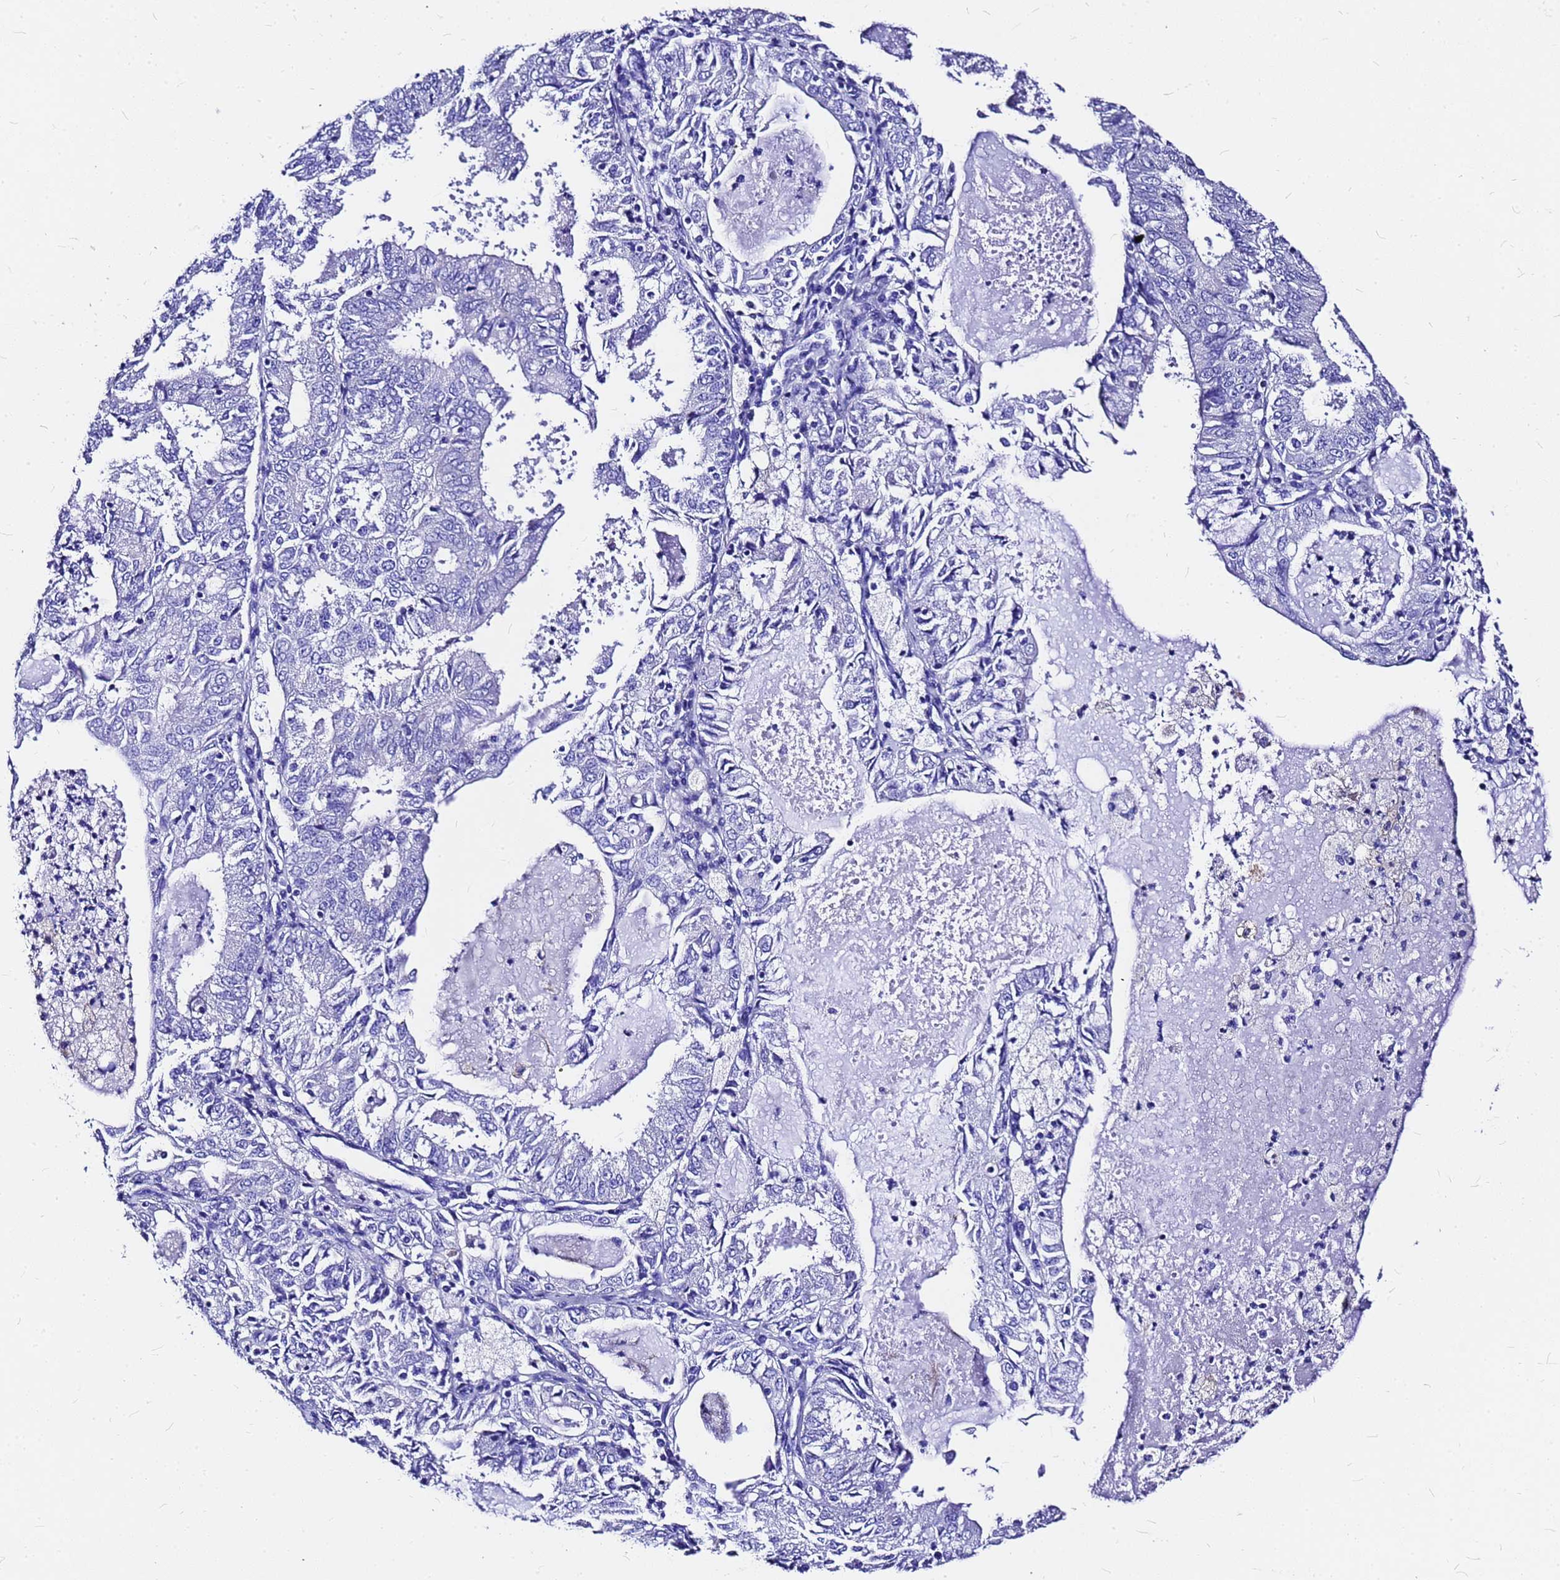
{"staining": {"intensity": "negative", "quantity": "none", "location": "none"}, "tissue": "endometrial cancer", "cell_type": "Tumor cells", "image_type": "cancer", "snomed": [{"axis": "morphology", "description": "Adenocarcinoma, NOS"}, {"axis": "topography", "description": "Endometrium"}], "caption": "This is an immunohistochemistry image of adenocarcinoma (endometrial). There is no staining in tumor cells.", "gene": "HERC4", "patient": {"sex": "female", "age": 57}}